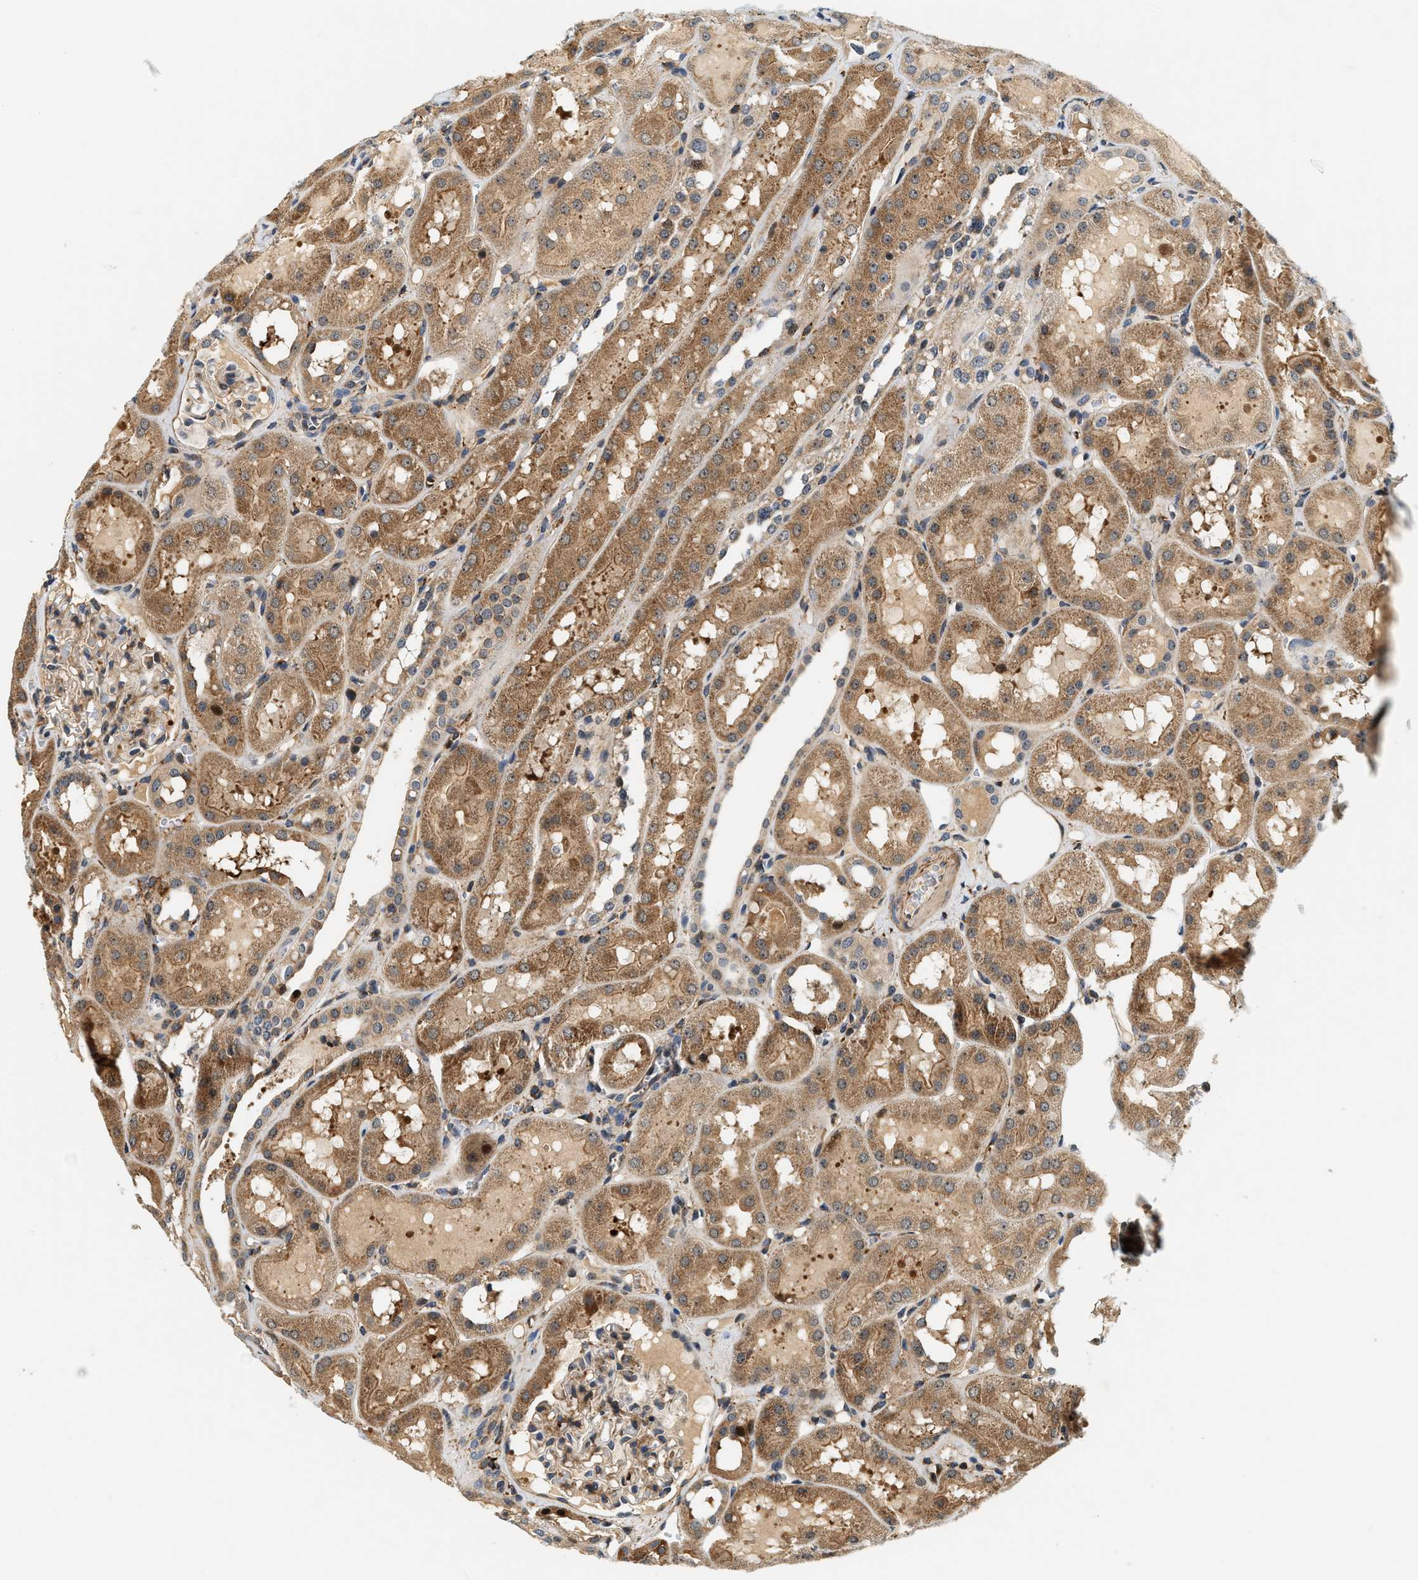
{"staining": {"intensity": "moderate", "quantity": "<25%", "location": "cytoplasmic/membranous"}, "tissue": "kidney", "cell_type": "Cells in glomeruli", "image_type": "normal", "snomed": [{"axis": "morphology", "description": "Normal tissue, NOS"}, {"axis": "topography", "description": "Kidney"}, {"axis": "topography", "description": "Urinary bladder"}], "caption": "A brown stain labels moderate cytoplasmic/membranous expression of a protein in cells in glomeruli of unremarkable kidney.", "gene": "SAMD9", "patient": {"sex": "male", "age": 16}}